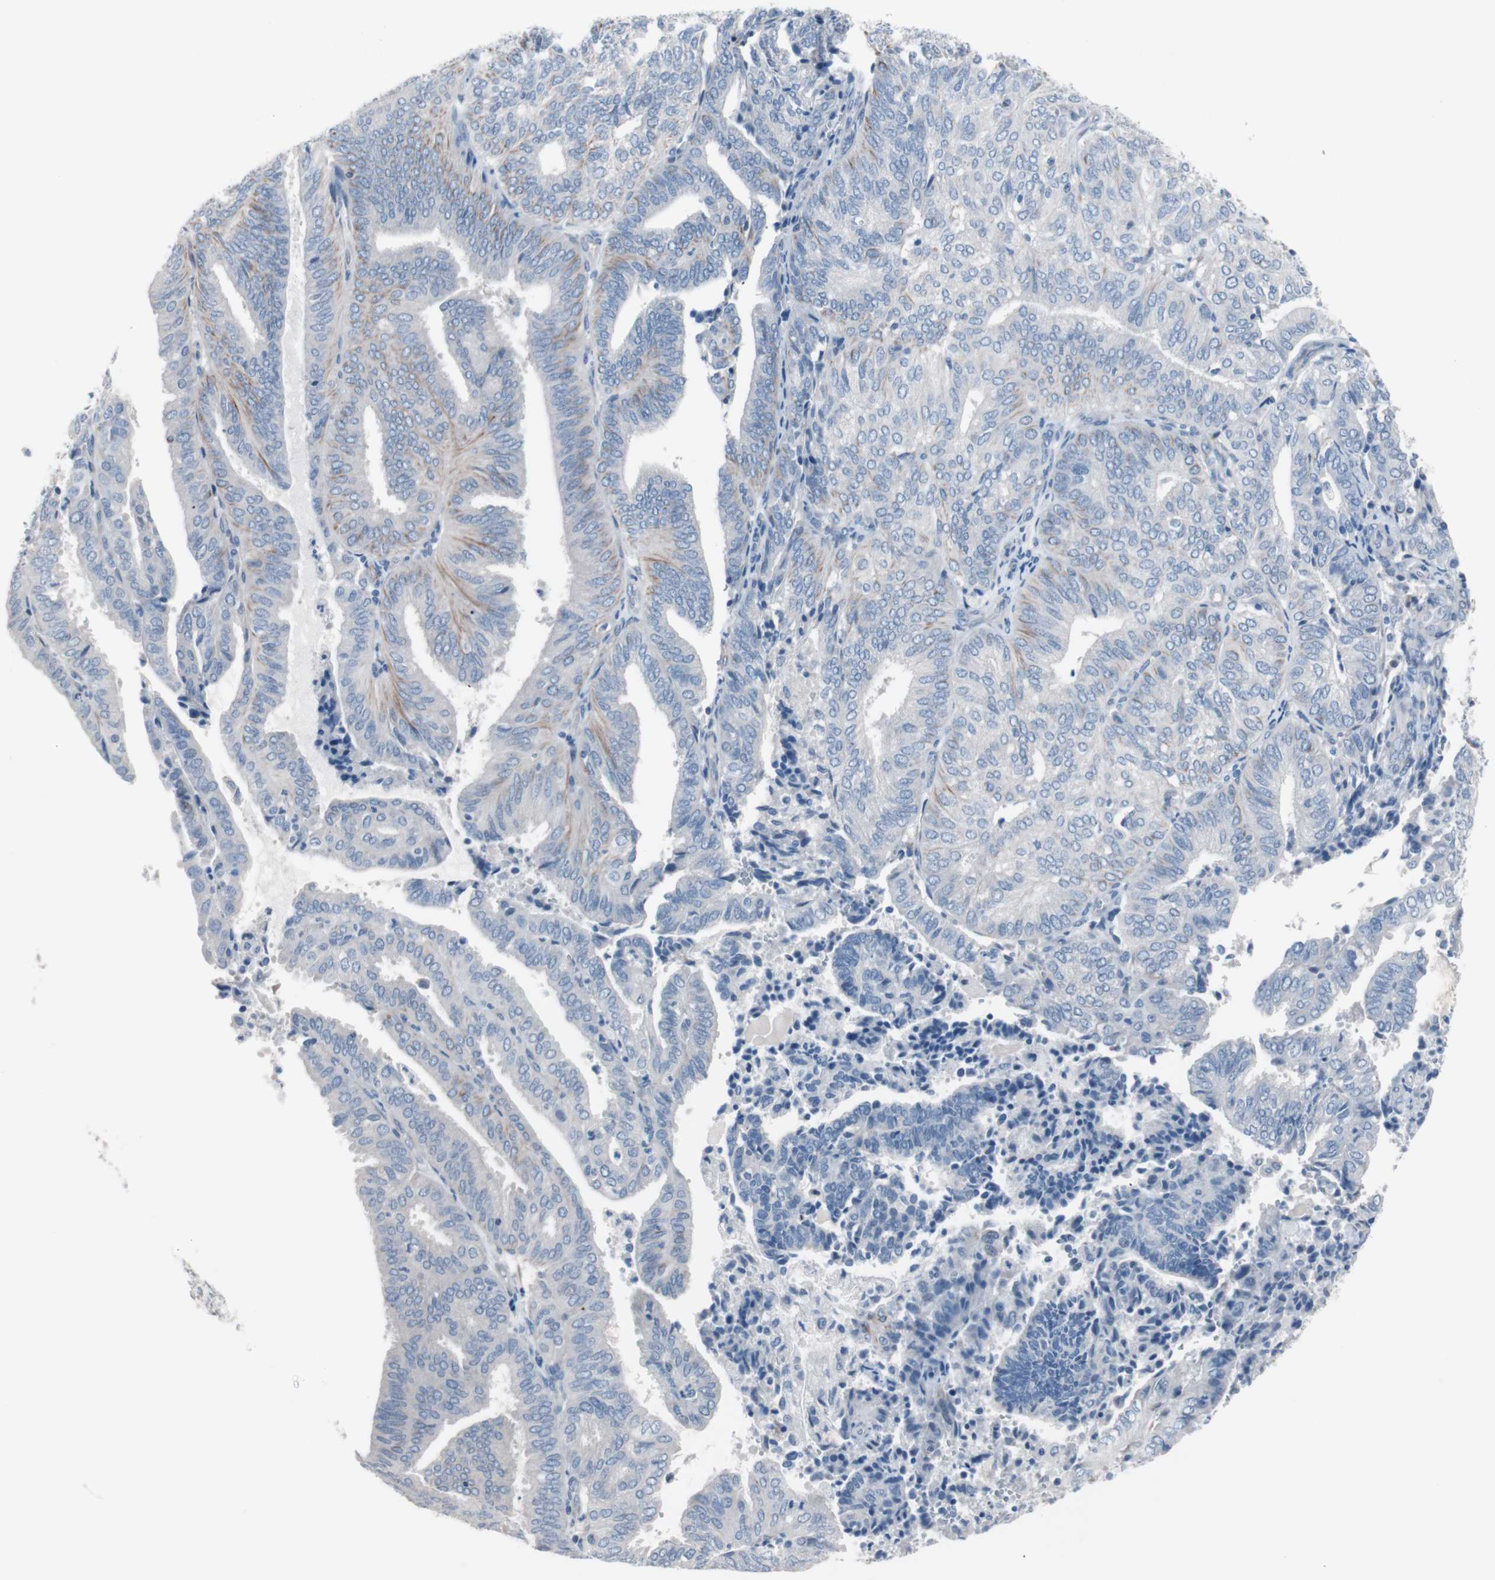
{"staining": {"intensity": "weak", "quantity": "<25%", "location": "cytoplasmic/membranous"}, "tissue": "endometrial cancer", "cell_type": "Tumor cells", "image_type": "cancer", "snomed": [{"axis": "morphology", "description": "Adenocarcinoma, NOS"}, {"axis": "topography", "description": "Uterus"}], "caption": "IHC photomicrograph of neoplastic tissue: human endometrial adenocarcinoma stained with DAB reveals no significant protein expression in tumor cells.", "gene": "ULBP1", "patient": {"sex": "female", "age": 60}}